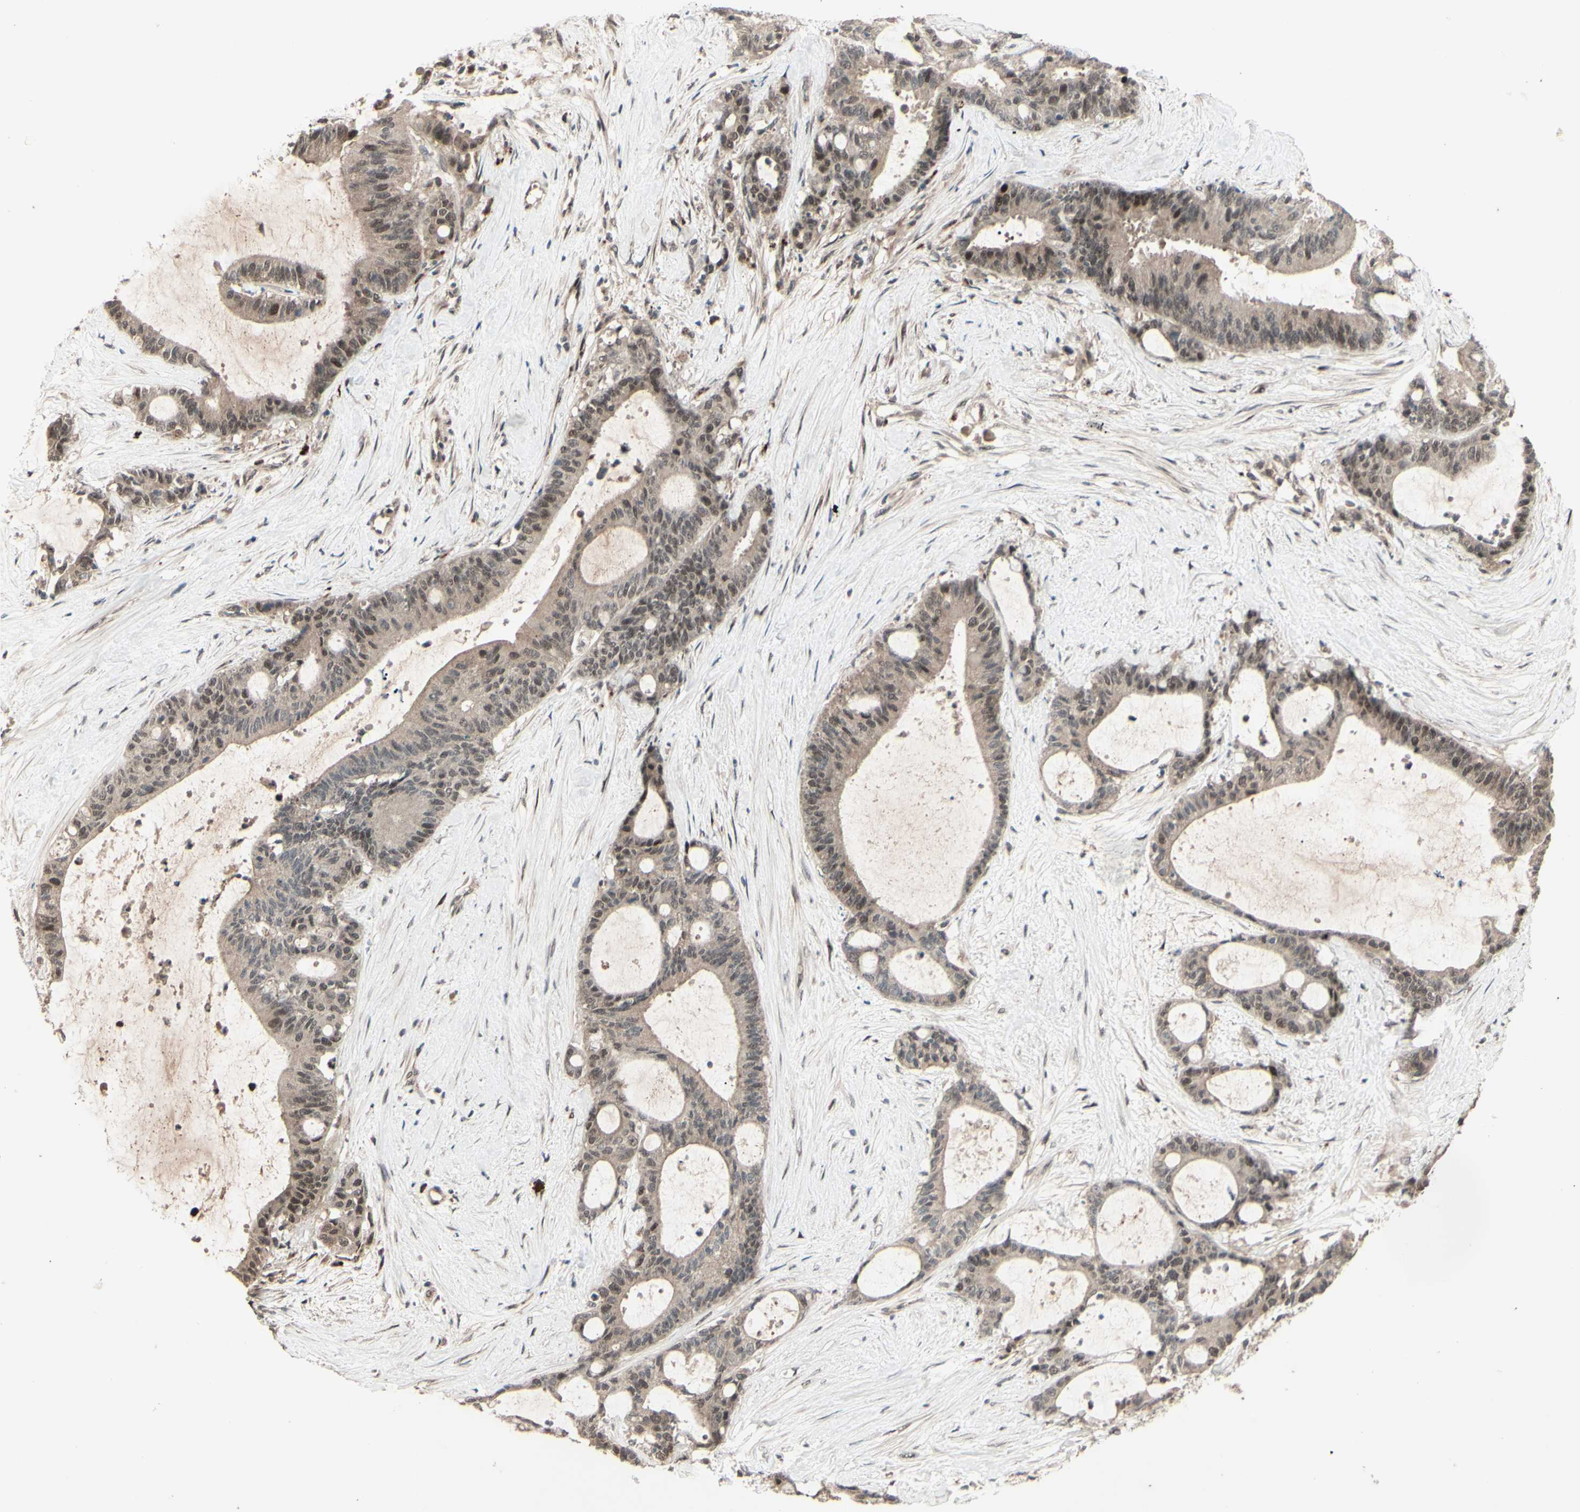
{"staining": {"intensity": "moderate", "quantity": ">75%", "location": "cytoplasmic/membranous,nuclear"}, "tissue": "liver cancer", "cell_type": "Tumor cells", "image_type": "cancer", "snomed": [{"axis": "morphology", "description": "Cholangiocarcinoma"}, {"axis": "topography", "description": "Liver"}], "caption": "High-magnification brightfield microscopy of liver cancer (cholangiocarcinoma) stained with DAB (3,3'-diaminobenzidine) (brown) and counterstained with hematoxylin (blue). tumor cells exhibit moderate cytoplasmic/membranous and nuclear expression is seen in about>75% of cells.", "gene": "MLF2", "patient": {"sex": "female", "age": 73}}